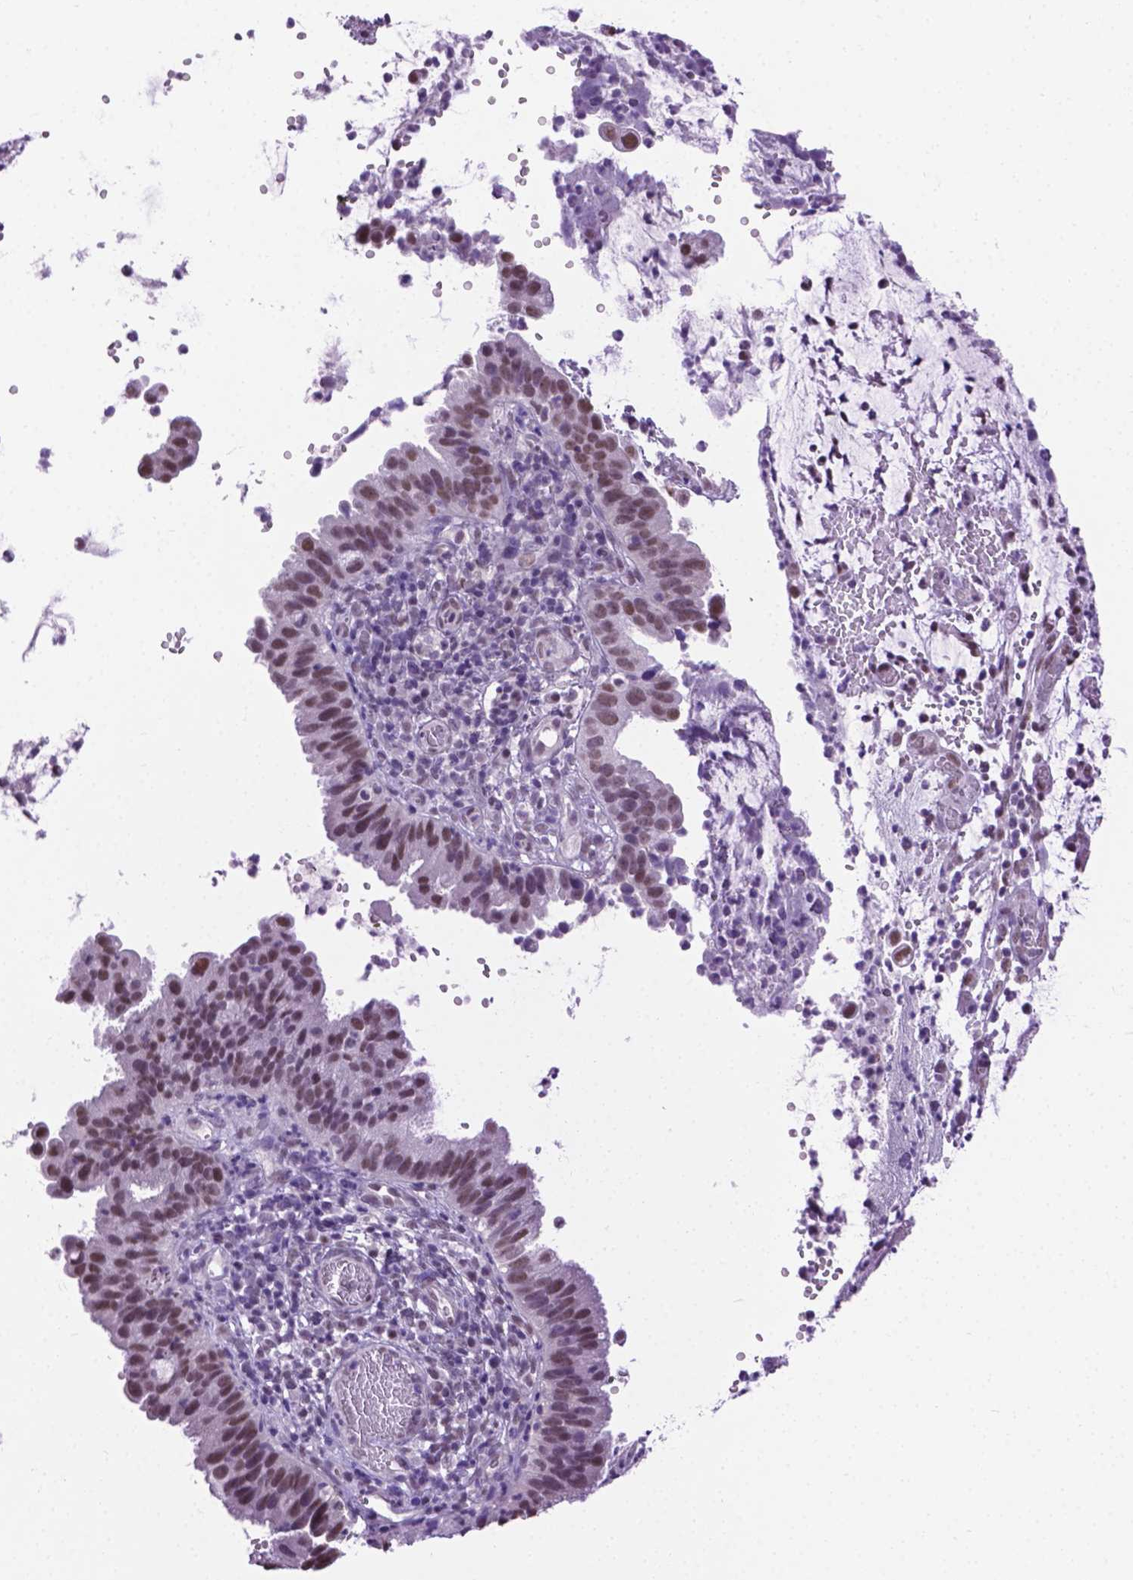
{"staining": {"intensity": "moderate", "quantity": ">75%", "location": "nuclear"}, "tissue": "cervical cancer", "cell_type": "Tumor cells", "image_type": "cancer", "snomed": [{"axis": "morphology", "description": "Adenocarcinoma, NOS"}, {"axis": "topography", "description": "Cervix"}], "caption": "The histopathology image reveals immunohistochemical staining of cervical cancer. There is moderate nuclear staining is identified in about >75% of tumor cells.", "gene": "ABI2", "patient": {"sex": "female", "age": 34}}